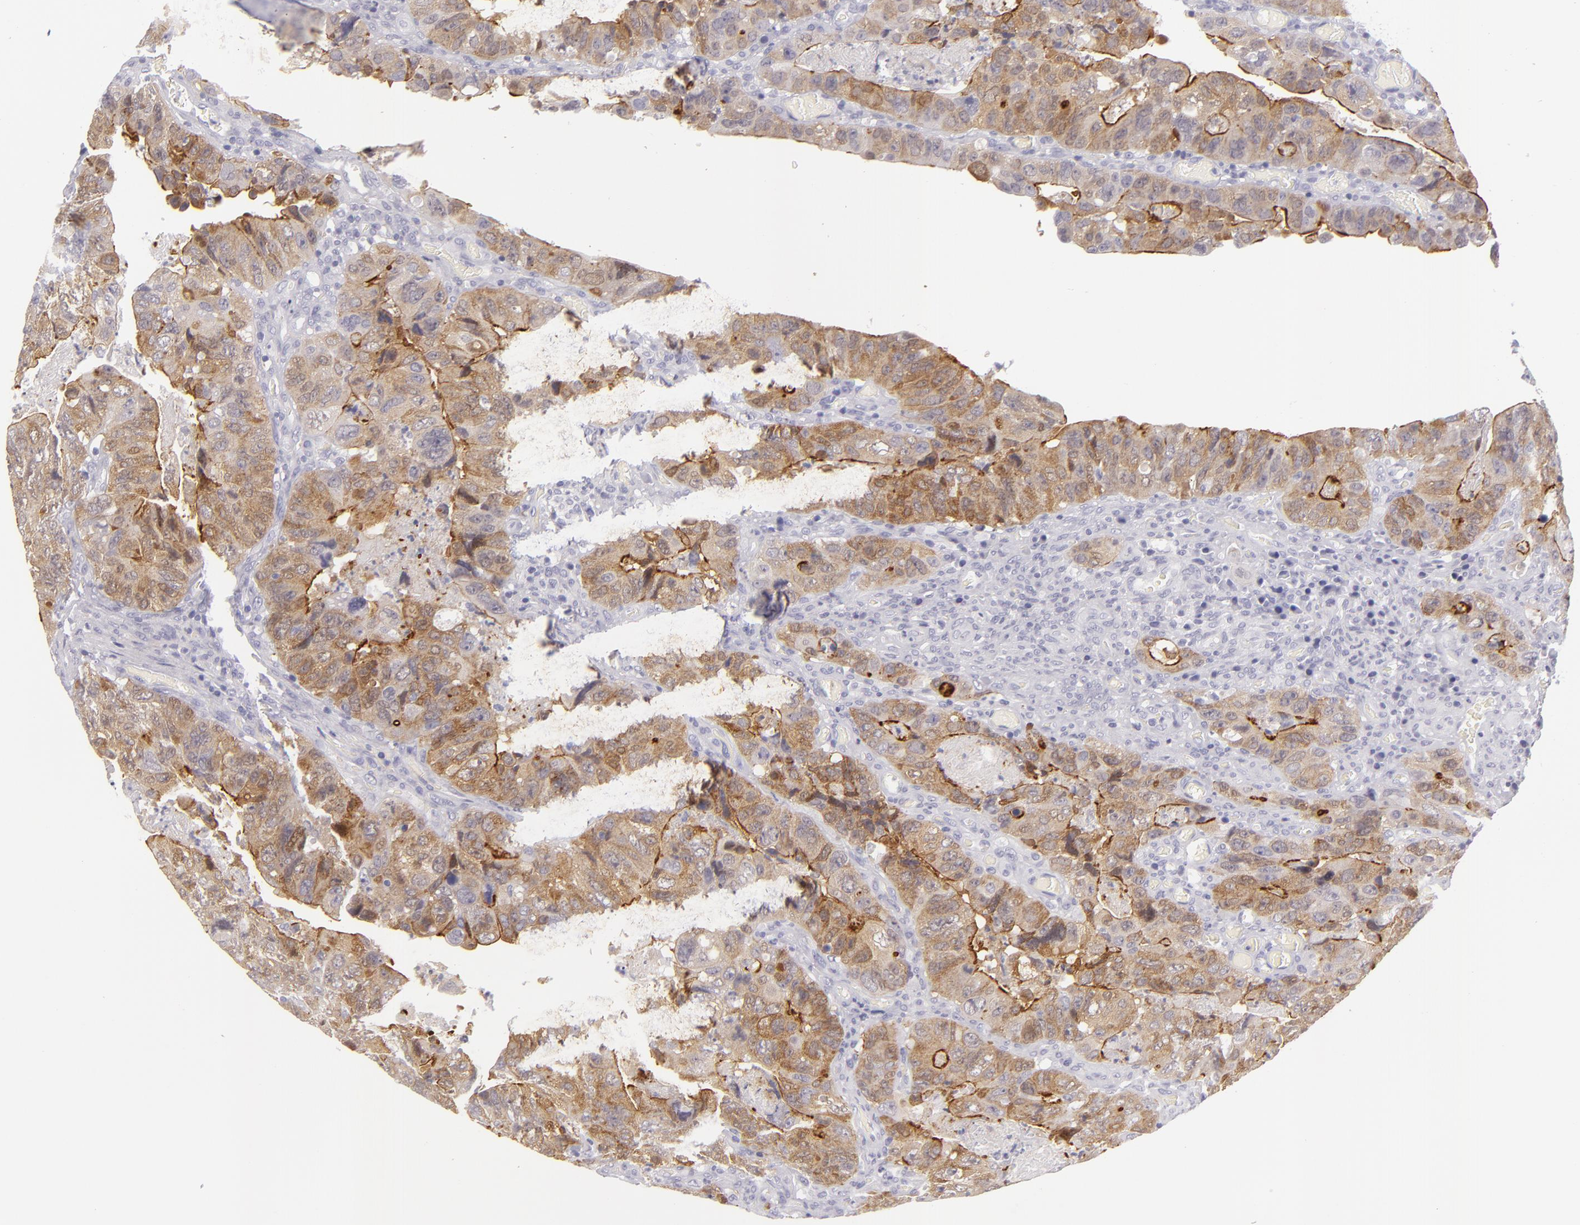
{"staining": {"intensity": "moderate", "quantity": ">75%", "location": "cytoplasmic/membranous"}, "tissue": "colorectal cancer", "cell_type": "Tumor cells", "image_type": "cancer", "snomed": [{"axis": "morphology", "description": "Adenocarcinoma, NOS"}, {"axis": "topography", "description": "Rectum"}], "caption": "Immunohistochemistry staining of colorectal adenocarcinoma, which reveals medium levels of moderate cytoplasmic/membranous positivity in approximately >75% of tumor cells indicating moderate cytoplasmic/membranous protein staining. The staining was performed using DAB (brown) for protein detection and nuclei were counterstained in hematoxylin (blue).", "gene": "VIL1", "patient": {"sex": "female", "age": 82}}